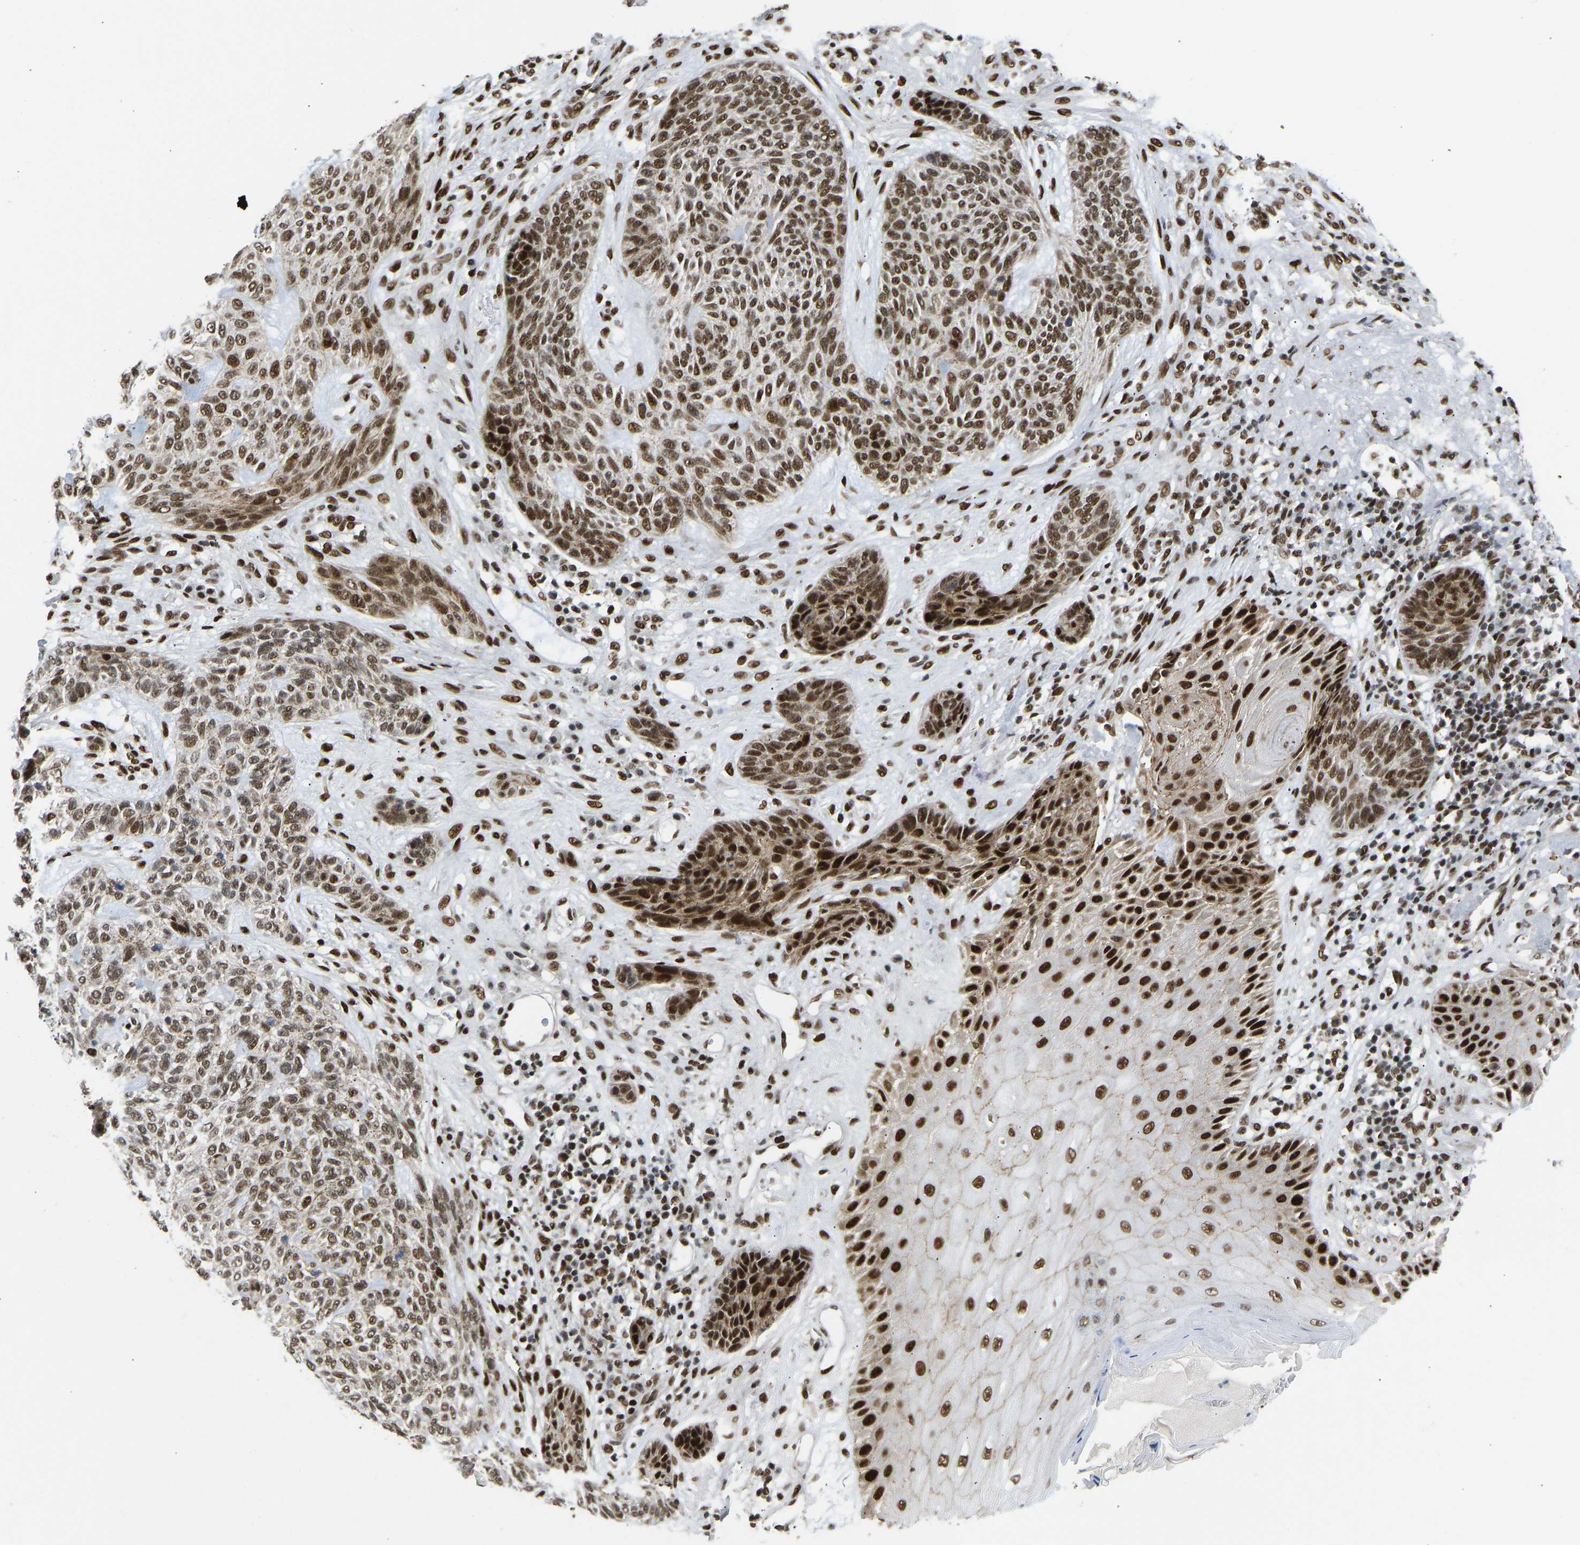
{"staining": {"intensity": "strong", "quantity": ">75%", "location": "nuclear"}, "tissue": "skin cancer", "cell_type": "Tumor cells", "image_type": "cancer", "snomed": [{"axis": "morphology", "description": "Basal cell carcinoma"}, {"axis": "topography", "description": "Skin"}], "caption": "Skin cancer (basal cell carcinoma) was stained to show a protein in brown. There is high levels of strong nuclear staining in about >75% of tumor cells. (Stains: DAB (3,3'-diaminobenzidine) in brown, nuclei in blue, Microscopy: brightfield microscopy at high magnification).", "gene": "FOXK1", "patient": {"sex": "male", "age": 55}}